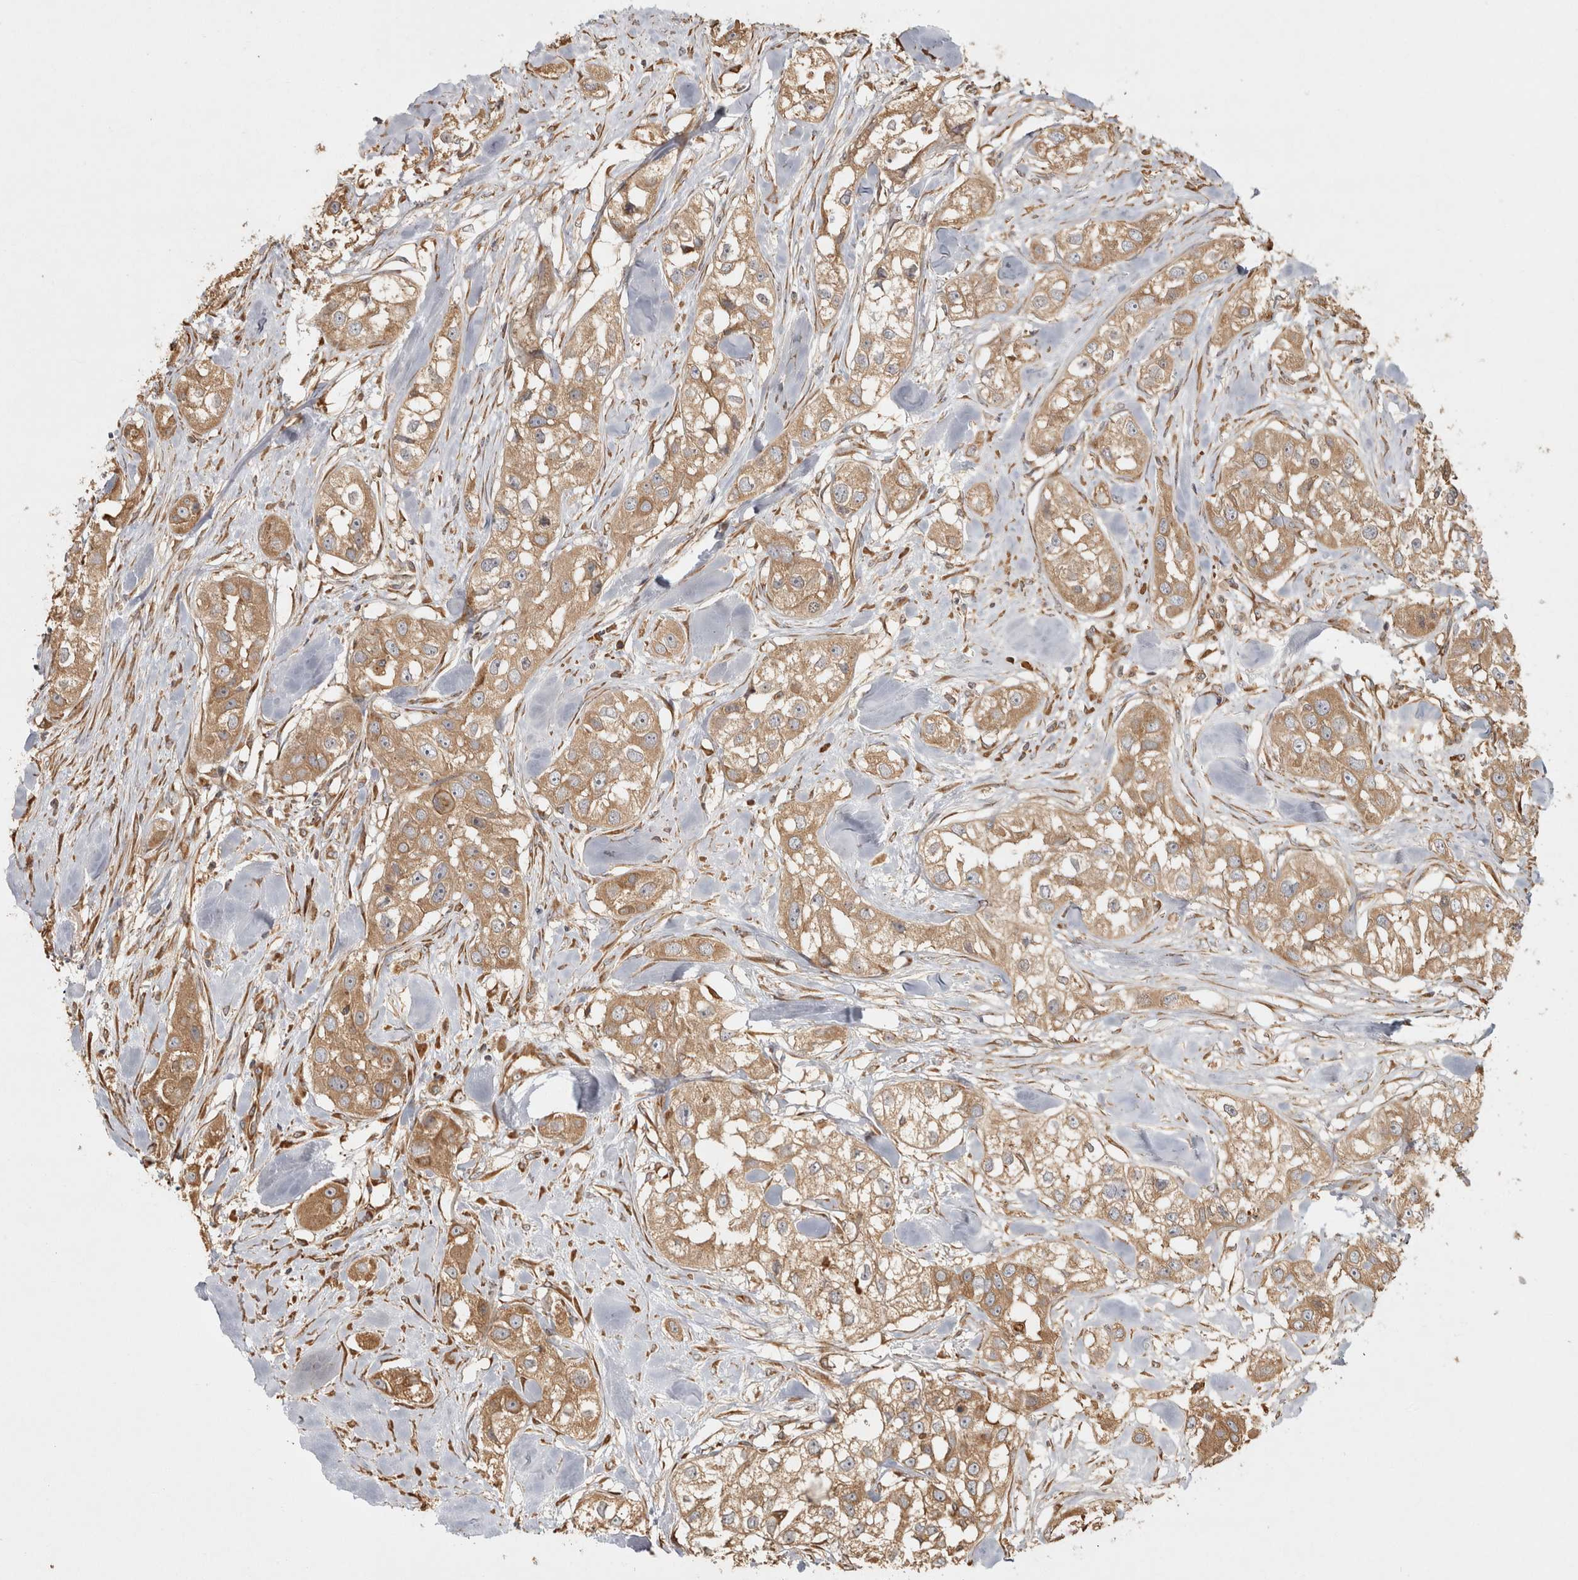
{"staining": {"intensity": "moderate", "quantity": ">75%", "location": "cytoplasmic/membranous"}, "tissue": "head and neck cancer", "cell_type": "Tumor cells", "image_type": "cancer", "snomed": [{"axis": "morphology", "description": "Normal tissue, NOS"}, {"axis": "morphology", "description": "Squamous cell carcinoma, NOS"}, {"axis": "topography", "description": "Skeletal muscle"}, {"axis": "topography", "description": "Head-Neck"}], "caption": "About >75% of tumor cells in head and neck squamous cell carcinoma demonstrate moderate cytoplasmic/membranous protein staining as visualized by brown immunohistochemical staining.", "gene": "CAMSAP2", "patient": {"sex": "male", "age": 51}}